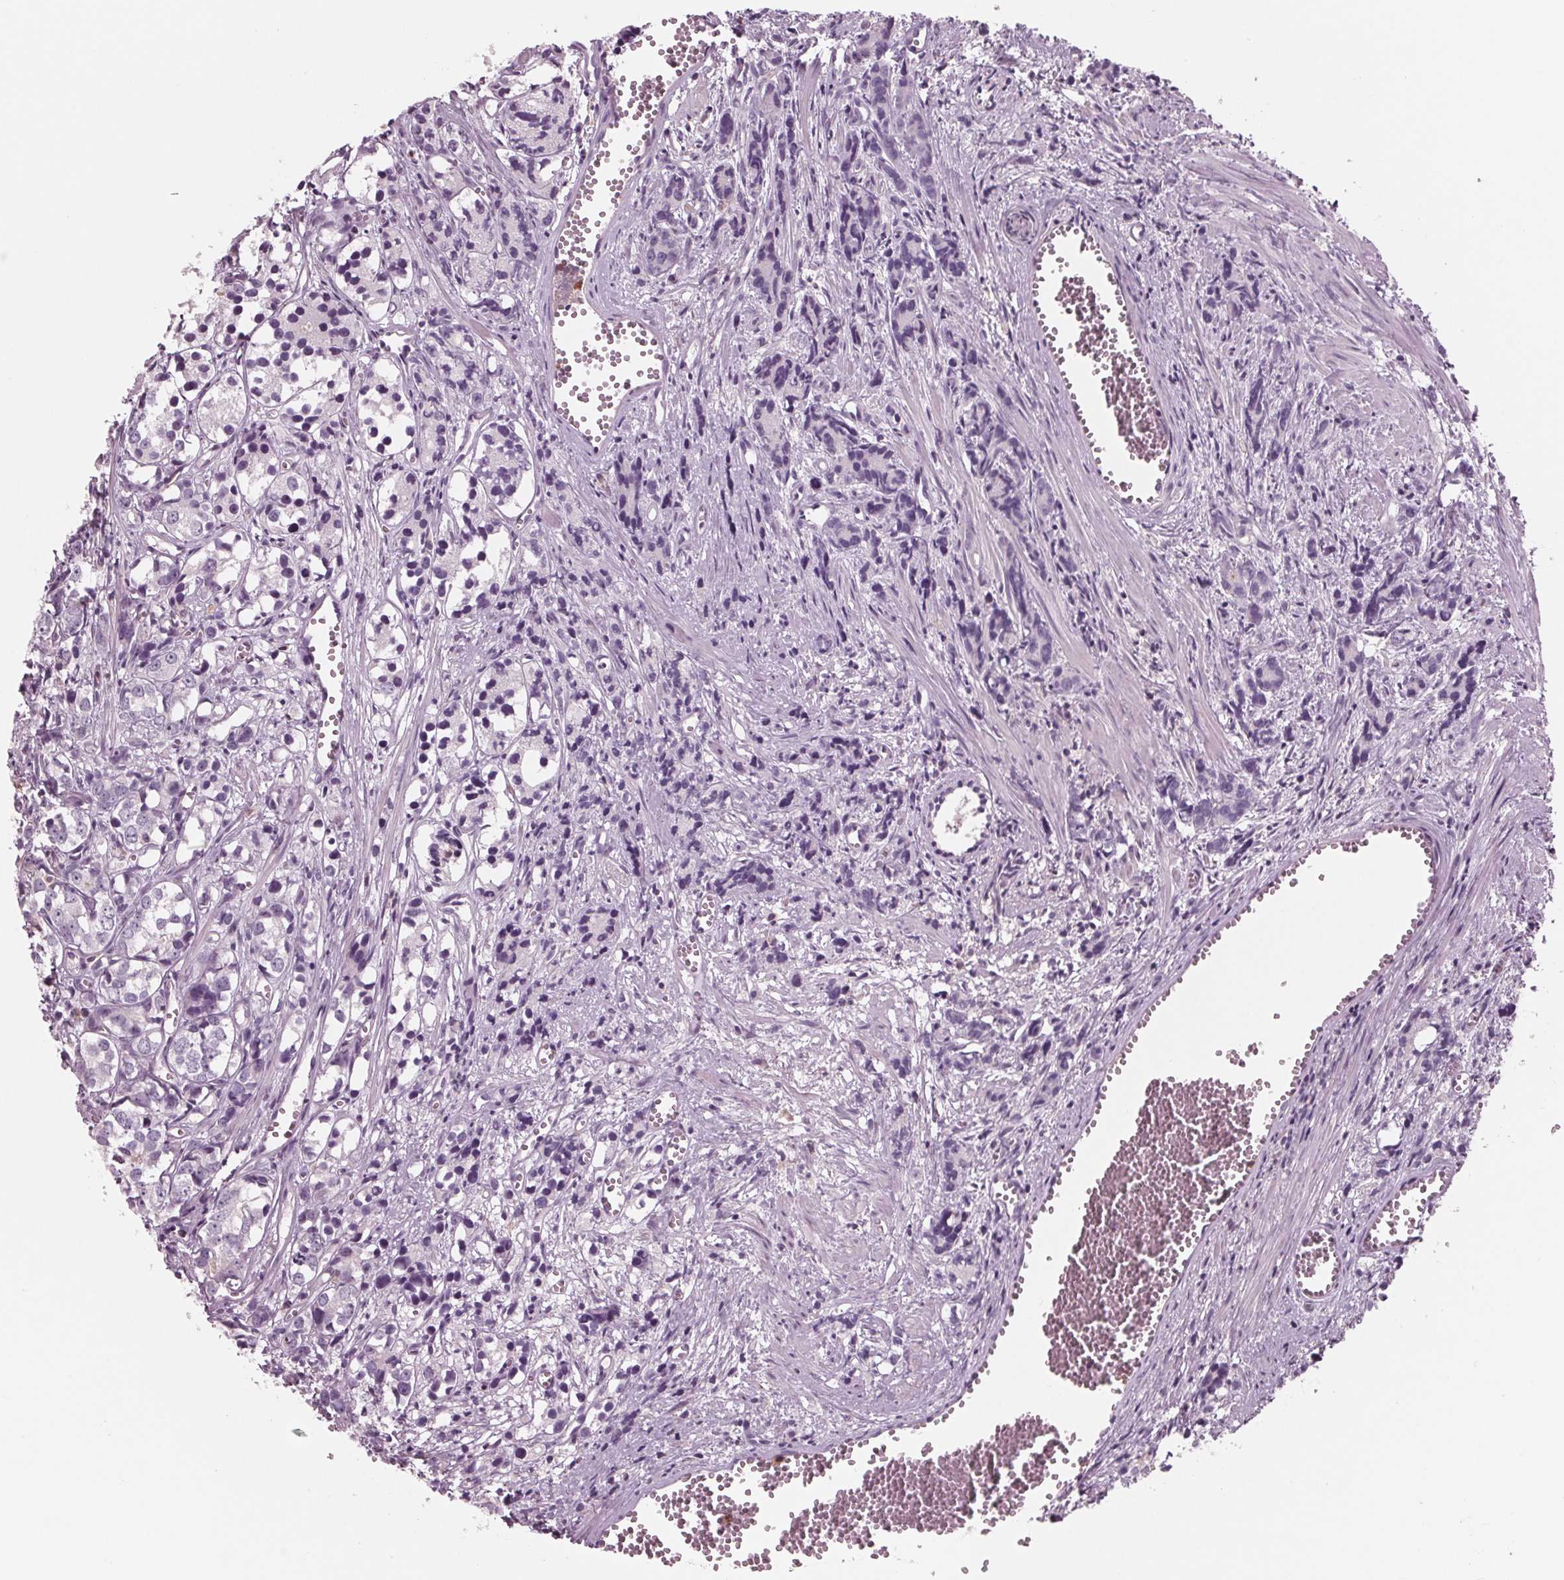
{"staining": {"intensity": "negative", "quantity": "none", "location": "none"}, "tissue": "prostate cancer", "cell_type": "Tumor cells", "image_type": "cancer", "snomed": [{"axis": "morphology", "description": "Adenocarcinoma, High grade"}, {"axis": "topography", "description": "Prostate"}], "caption": "The image displays no significant expression in tumor cells of prostate high-grade adenocarcinoma. Nuclei are stained in blue.", "gene": "ARHGAP25", "patient": {"sex": "male", "age": 77}}